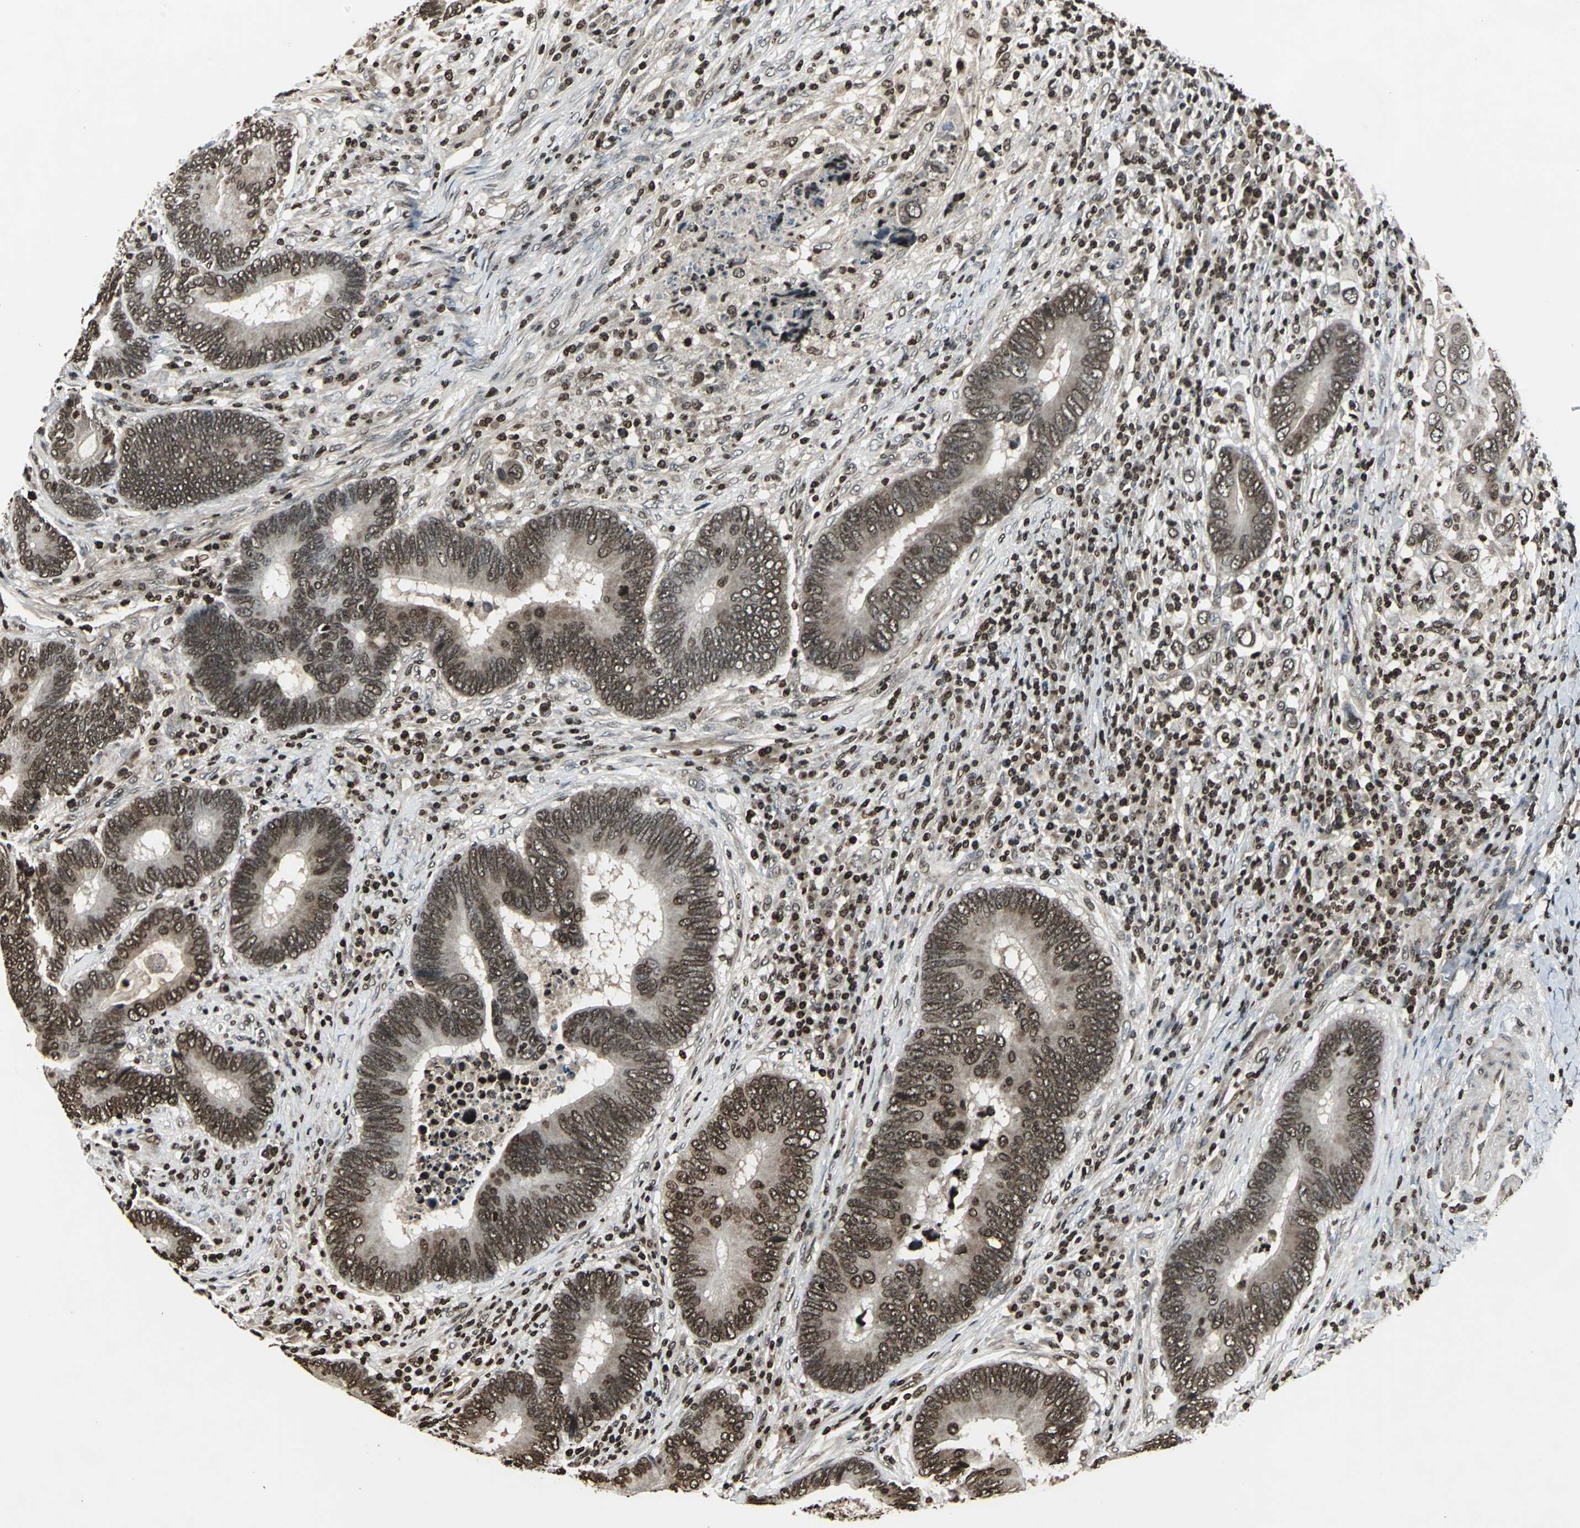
{"staining": {"intensity": "strong", "quantity": ">75%", "location": "cytoplasmic/membranous,nuclear"}, "tissue": "colorectal cancer", "cell_type": "Tumor cells", "image_type": "cancer", "snomed": [{"axis": "morphology", "description": "Adenocarcinoma, NOS"}, {"axis": "topography", "description": "Colon"}], "caption": "Immunohistochemistry (DAB (3,3'-diaminobenzidine)) staining of colorectal adenocarcinoma exhibits strong cytoplasmic/membranous and nuclear protein expression in approximately >75% of tumor cells.", "gene": "AHR", "patient": {"sex": "female", "age": 78}}